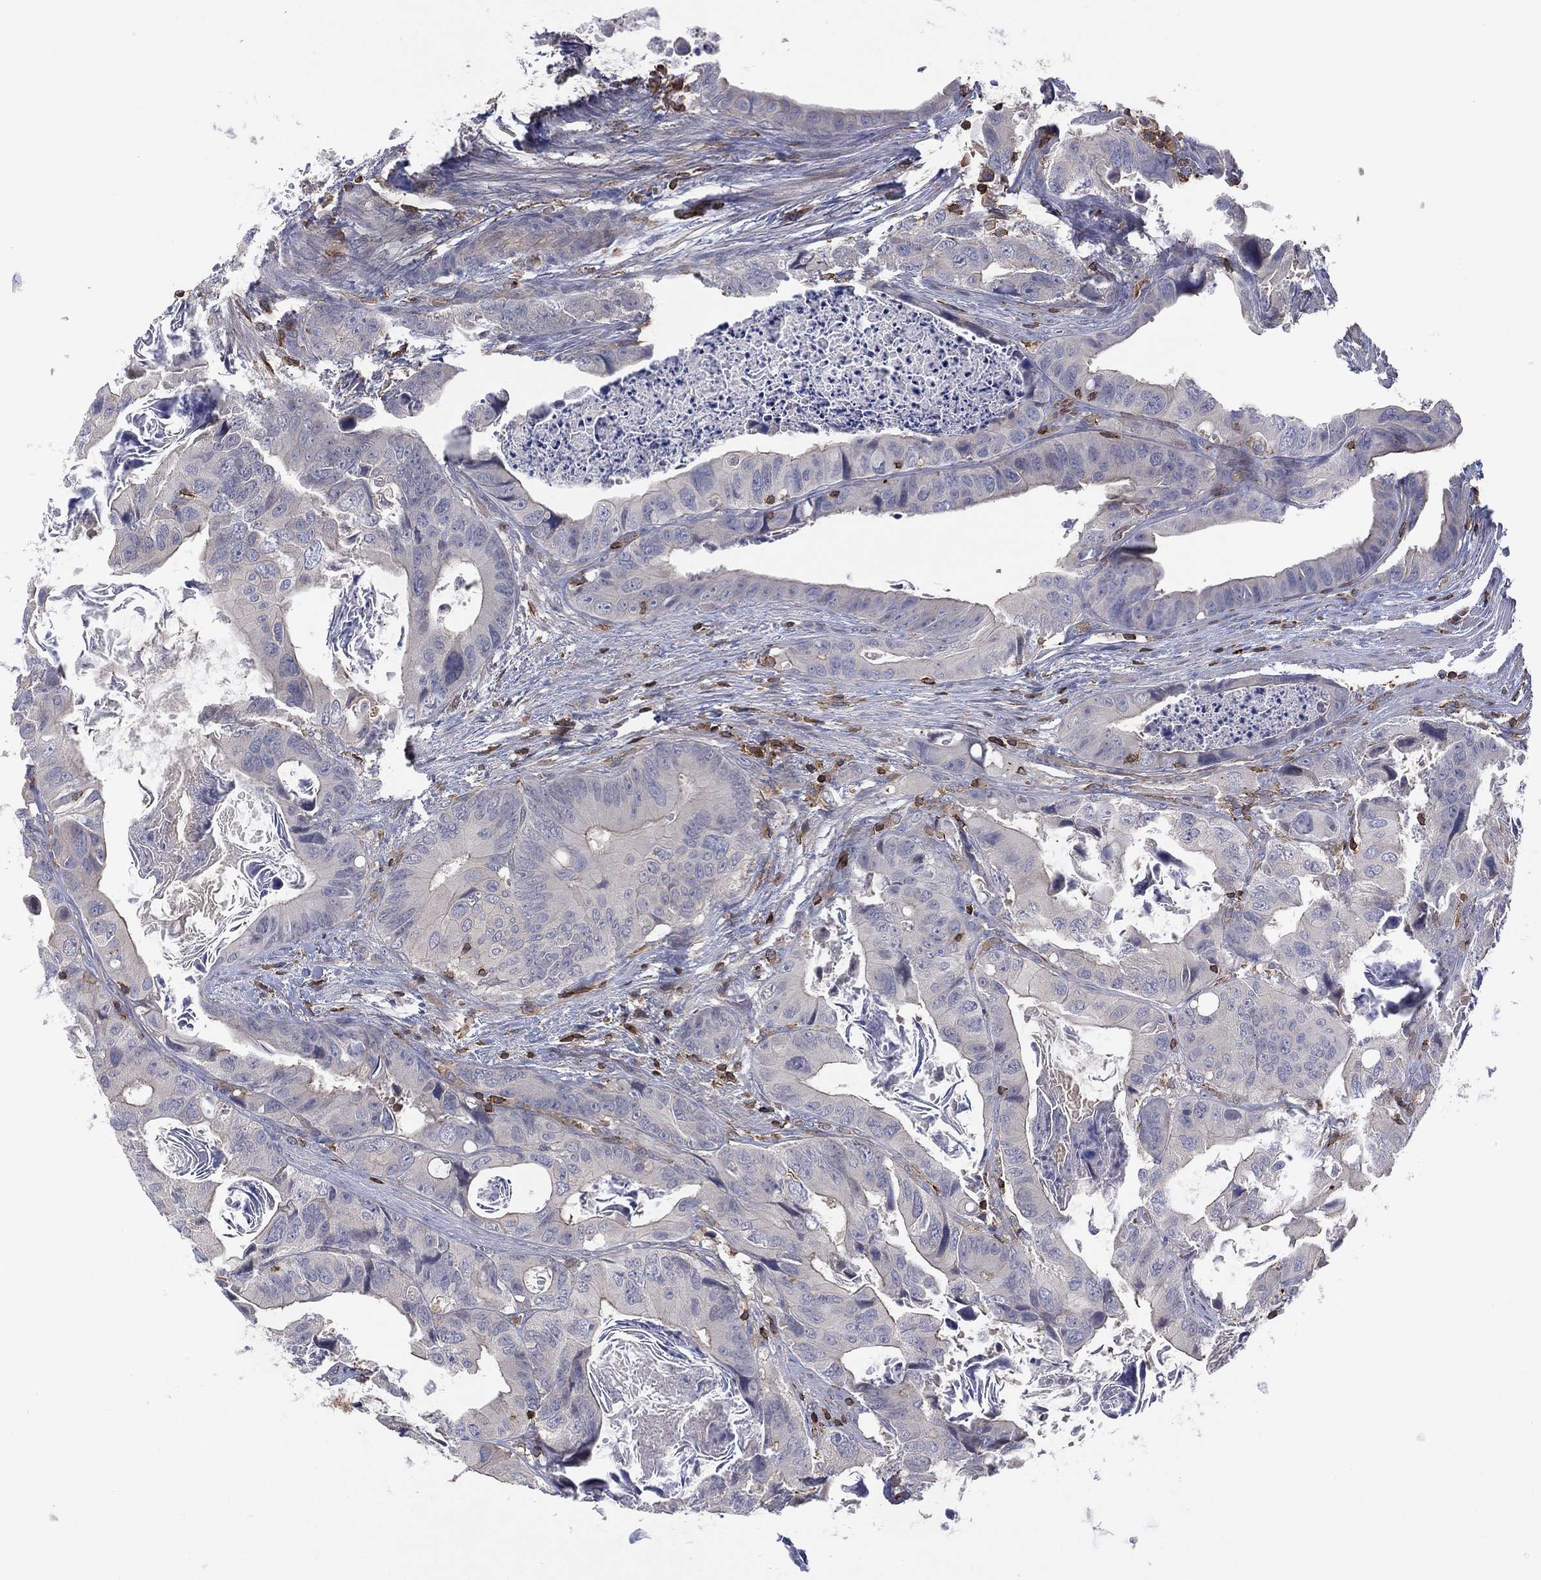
{"staining": {"intensity": "moderate", "quantity": "<25%", "location": "cytoplasmic/membranous"}, "tissue": "colorectal cancer", "cell_type": "Tumor cells", "image_type": "cancer", "snomed": [{"axis": "morphology", "description": "Adenocarcinoma, NOS"}, {"axis": "topography", "description": "Rectum"}], "caption": "Protein expression analysis of human colorectal adenocarcinoma reveals moderate cytoplasmic/membranous staining in approximately <25% of tumor cells.", "gene": "DOCK8", "patient": {"sex": "male", "age": 64}}